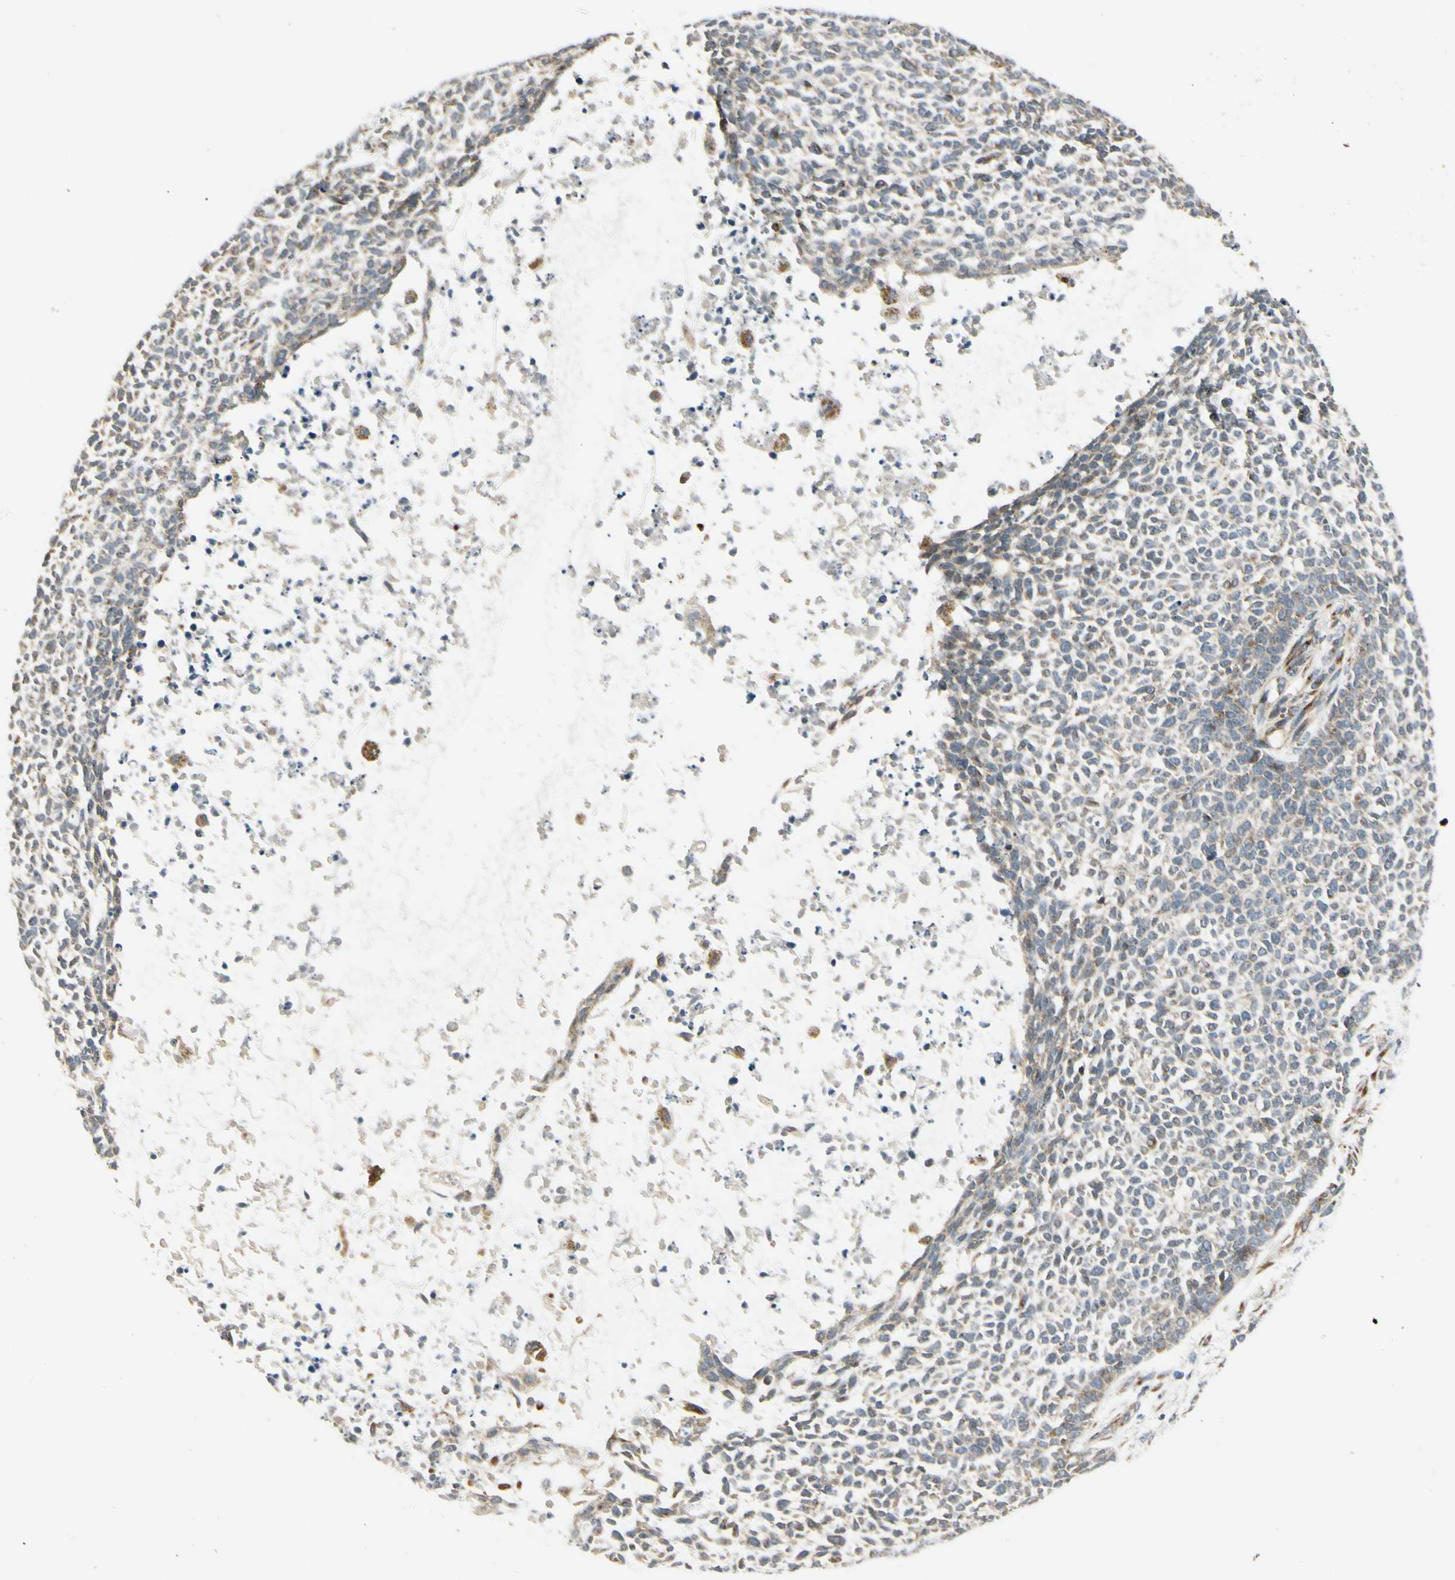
{"staining": {"intensity": "weak", "quantity": "25%-75%", "location": "cytoplasmic/membranous"}, "tissue": "skin cancer", "cell_type": "Tumor cells", "image_type": "cancer", "snomed": [{"axis": "morphology", "description": "Basal cell carcinoma"}, {"axis": "topography", "description": "Skin"}], "caption": "Immunohistochemistry (IHC) (DAB) staining of human skin basal cell carcinoma shows weak cytoplasmic/membranous protein staining in about 25%-75% of tumor cells.", "gene": "MANSC1", "patient": {"sex": "female", "age": 84}}